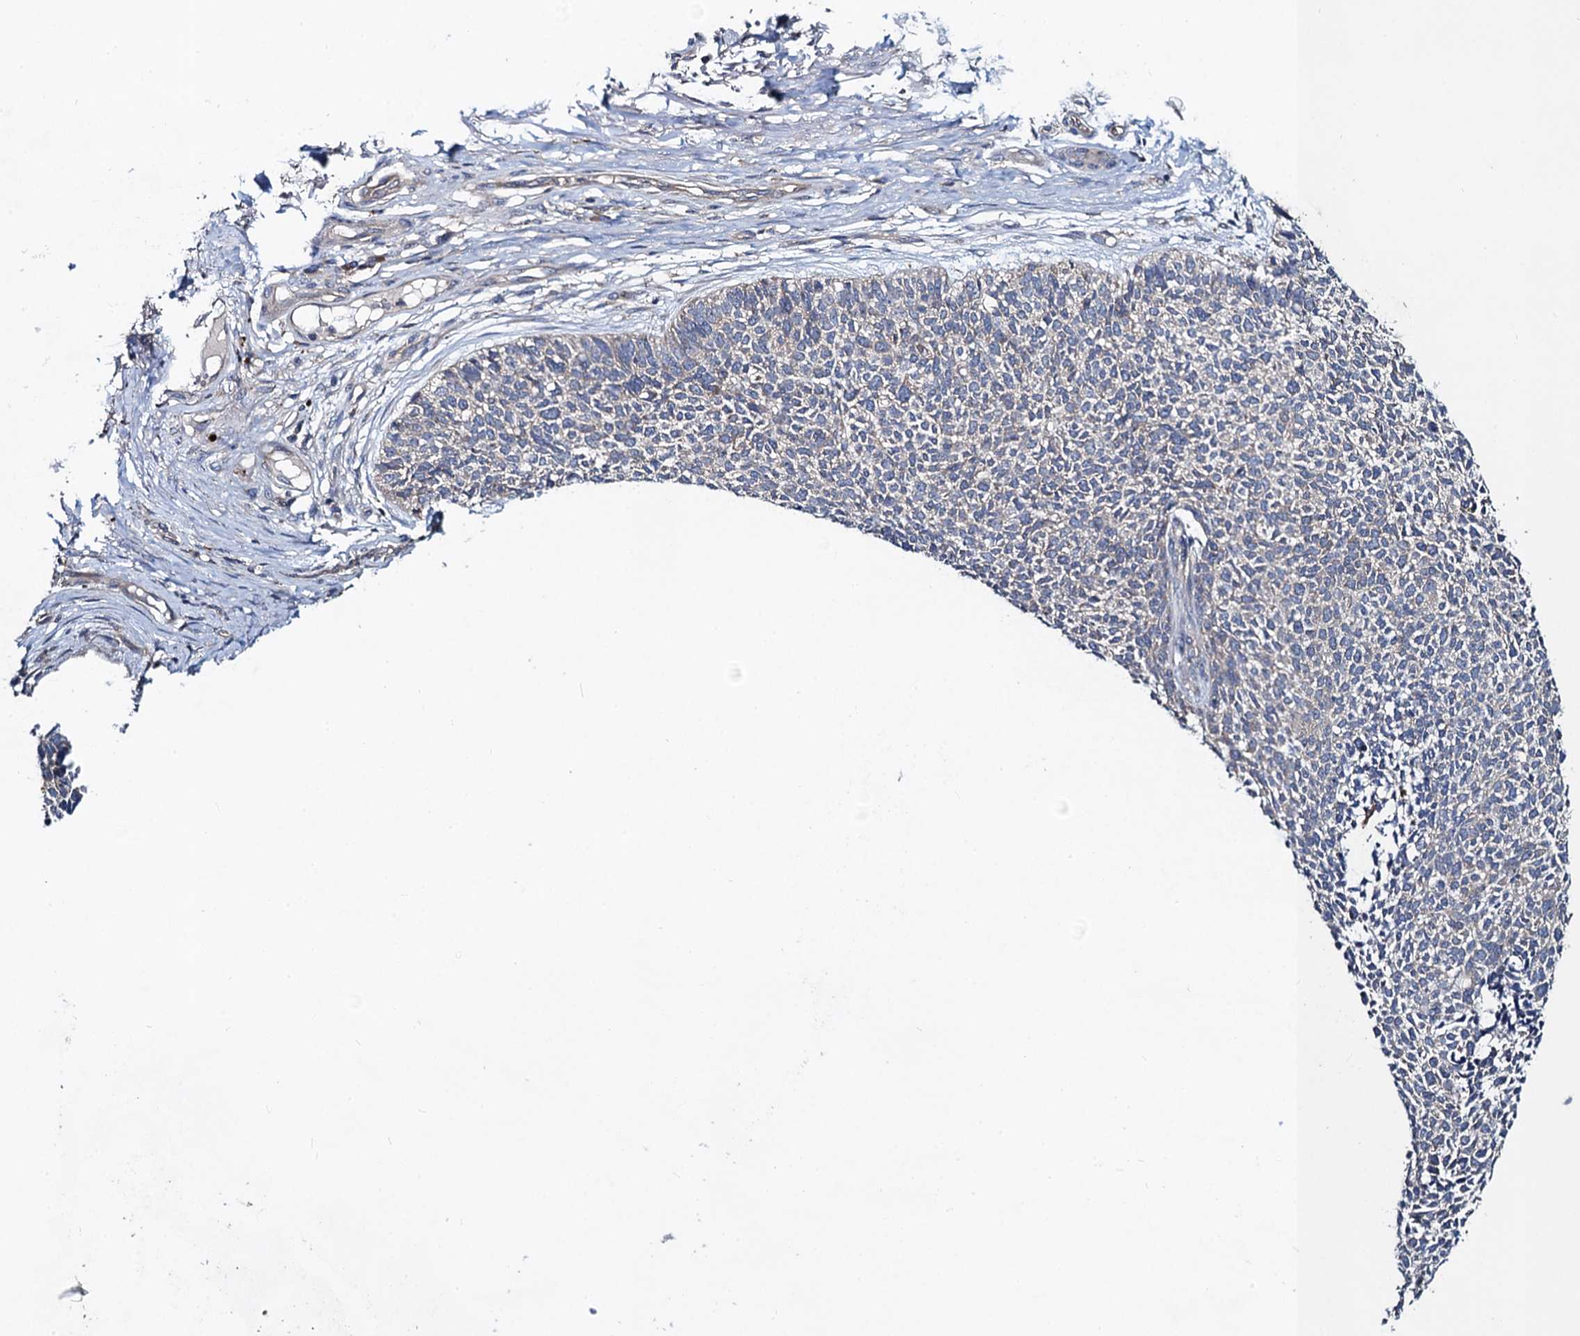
{"staining": {"intensity": "negative", "quantity": "none", "location": "none"}, "tissue": "skin cancer", "cell_type": "Tumor cells", "image_type": "cancer", "snomed": [{"axis": "morphology", "description": "Basal cell carcinoma"}, {"axis": "topography", "description": "Skin"}], "caption": "Immunohistochemistry (IHC) image of skin basal cell carcinoma stained for a protein (brown), which demonstrates no positivity in tumor cells.", "gene": "SNAP29", "patient": {"sex": "female", "age": 84}}